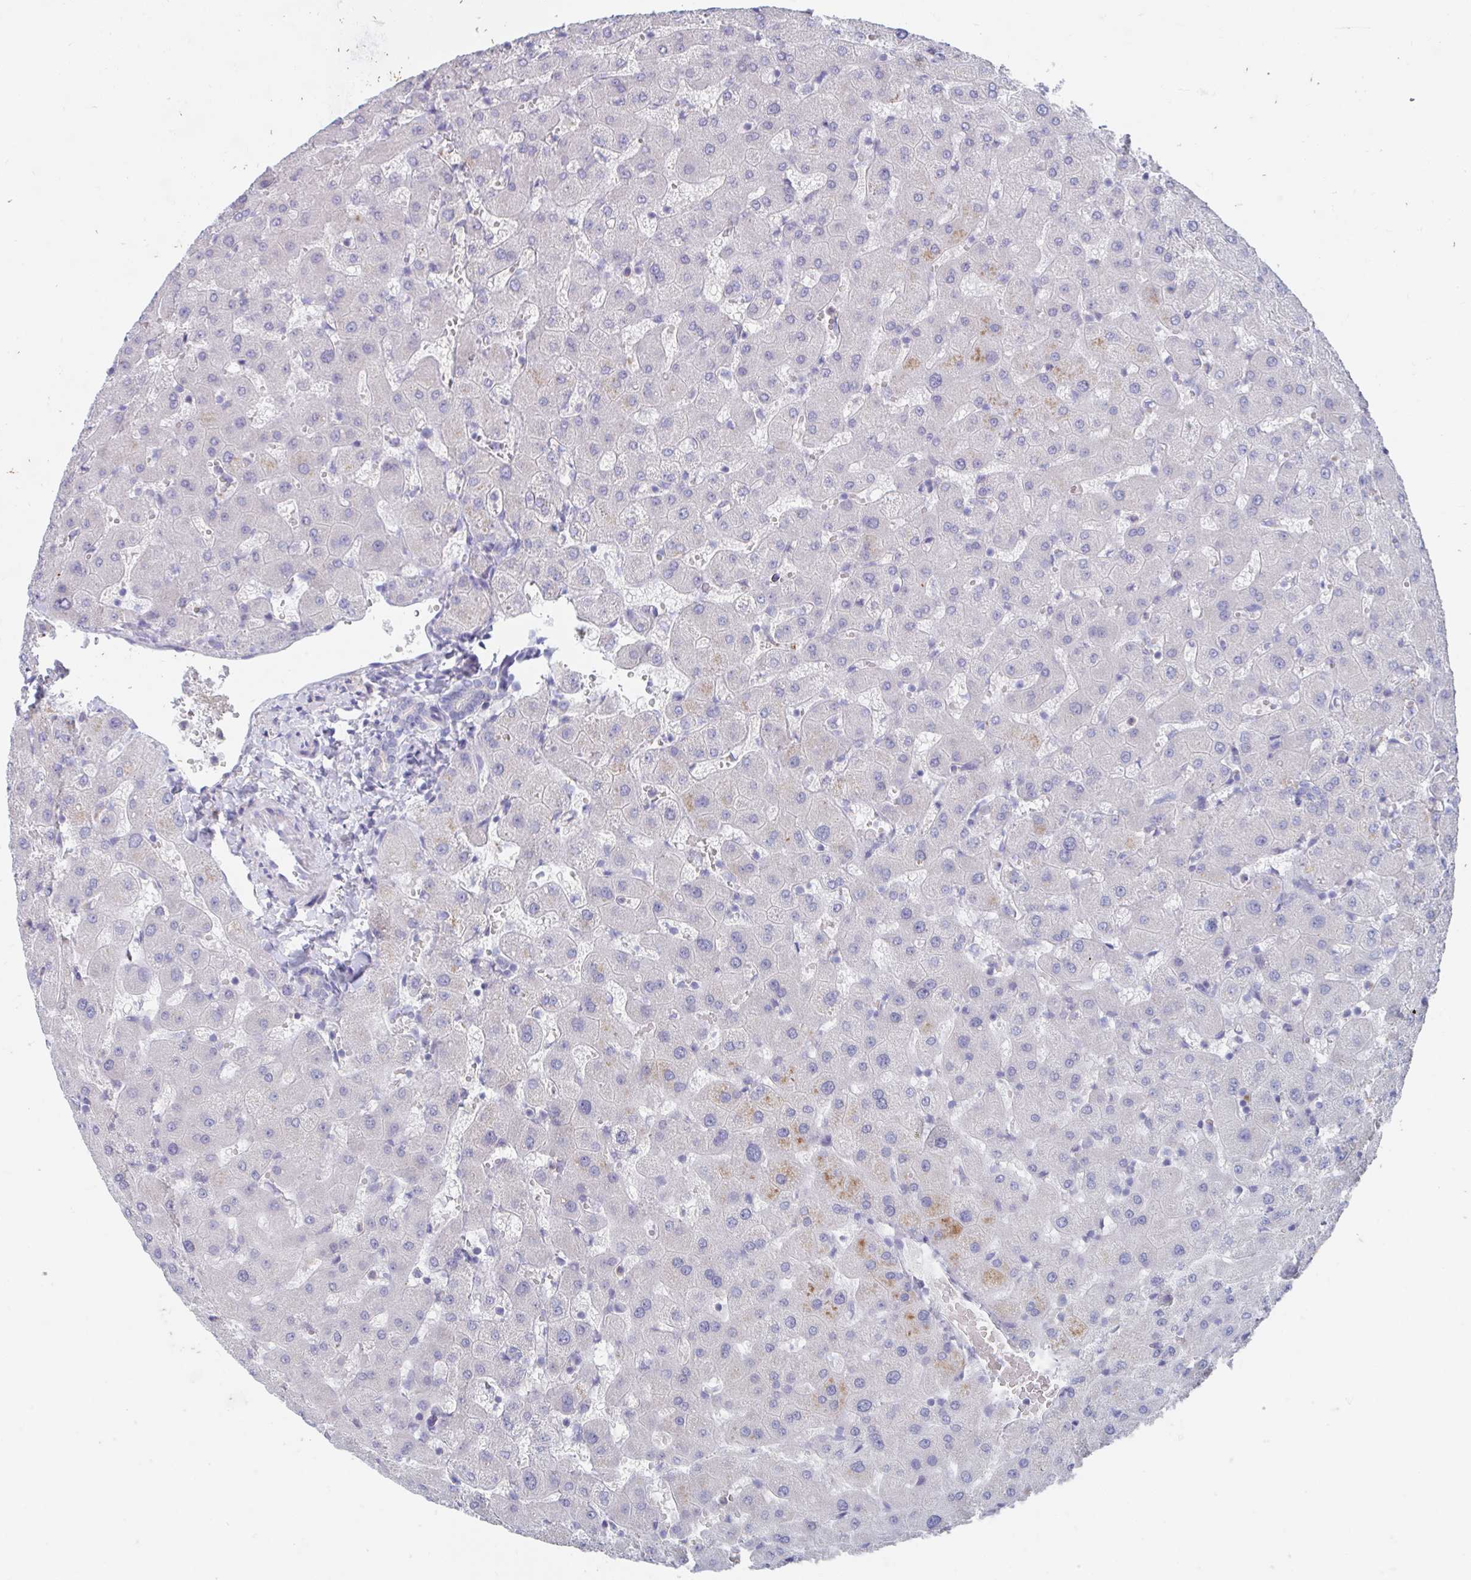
{"staining": {"intensity": "negative", "quantity": "none", "location": "none"}, "tissue": "liver", "cell_type": "Cholangiocytes", "image_type": "normal", "snomed": [{"axis": "morphology", "description": "Normal tissue, NOS"}, {"axis": "topography", "description": "Liver"}], "caption": "The micrograph shows no staining of cholangiocytes in benign liver.", "gene": "KCNK5", "patient": {"sex": "female", "age": 63}}